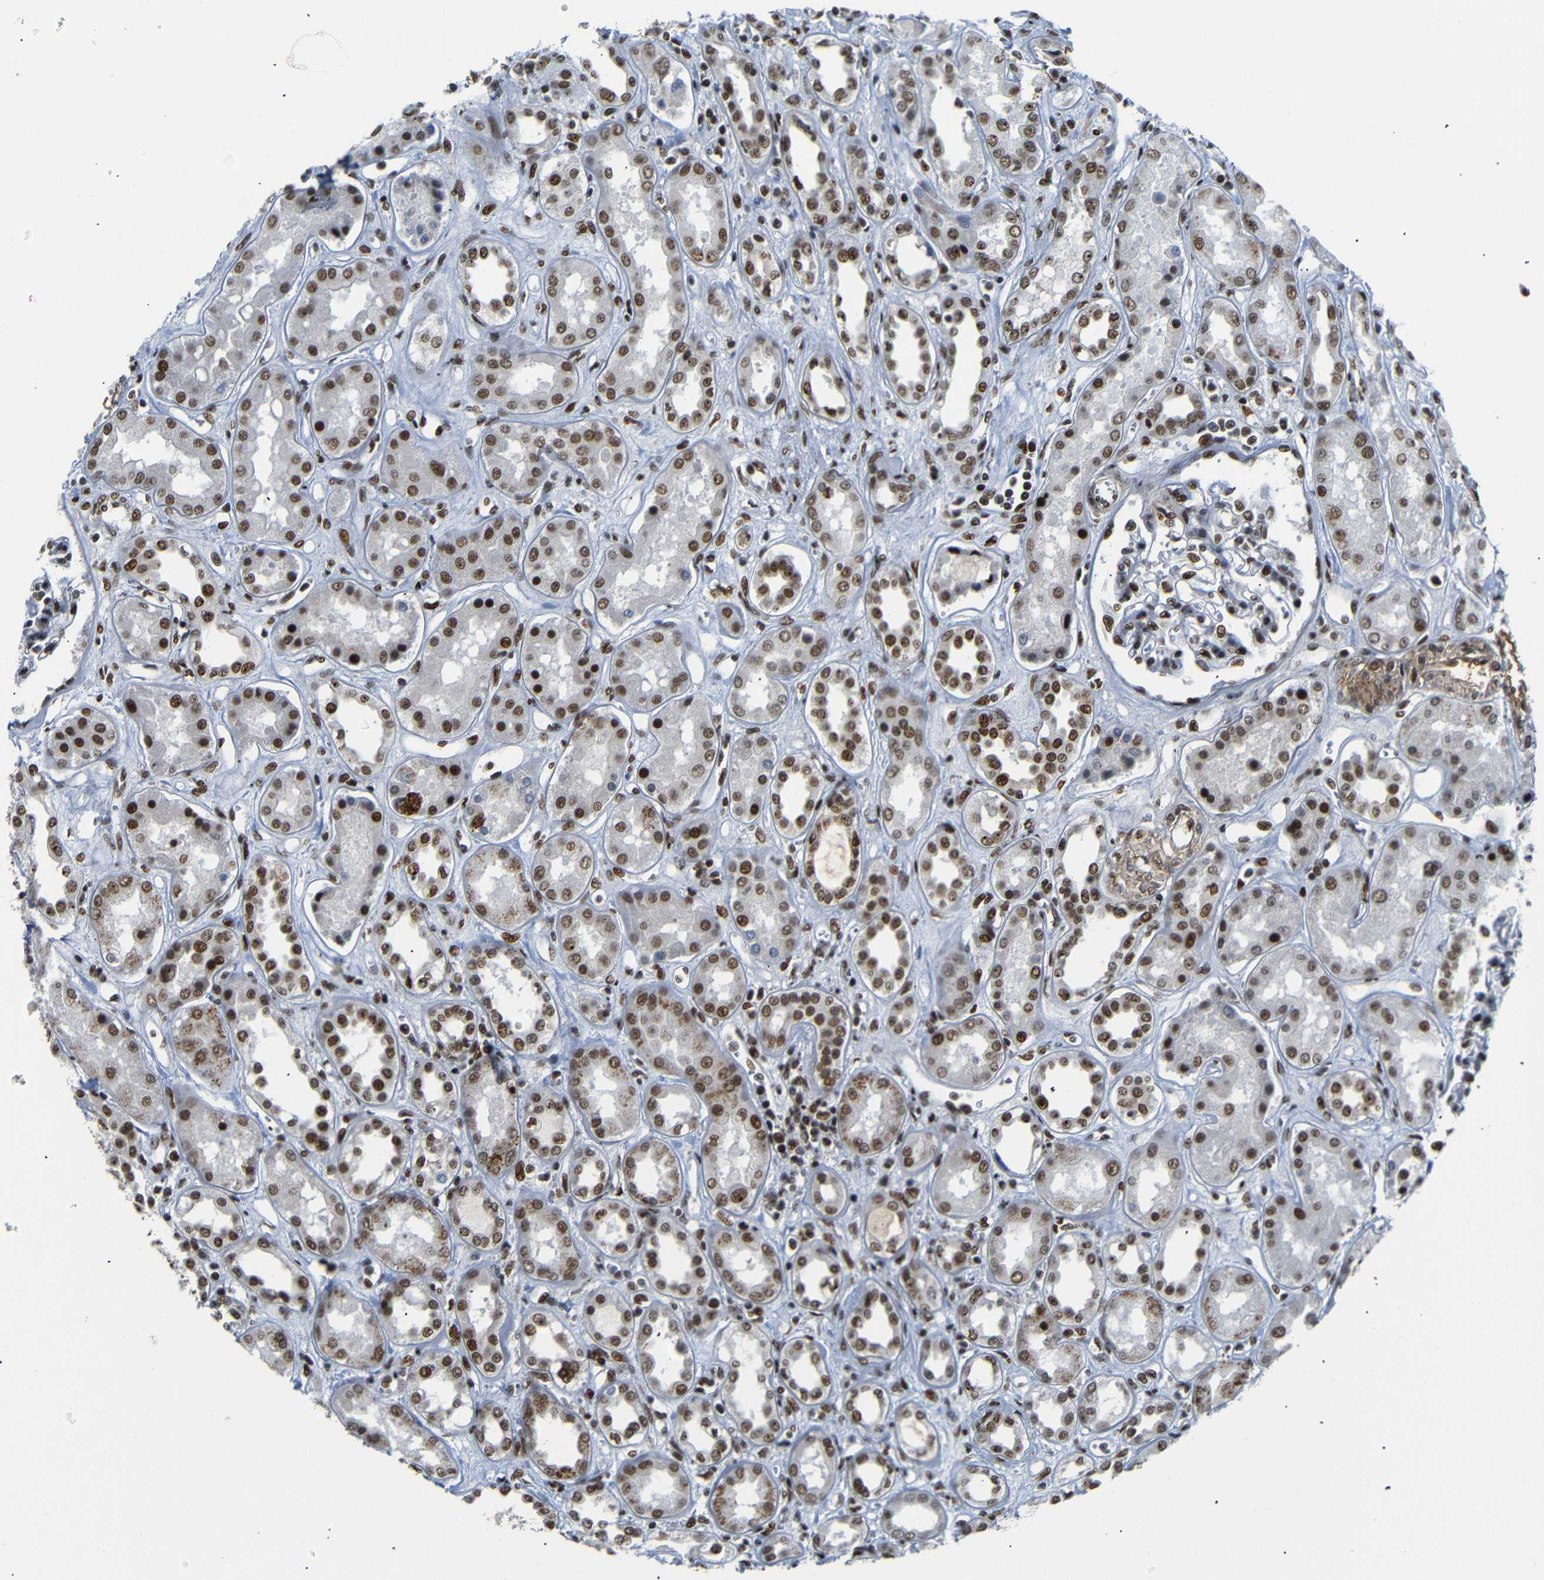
{"staining": {"intensity": "strong", "quantity": ">75%", "location": "nuclear"}, "tissue": "kidney", "cell_type": "Cells in glomeruli", "image_type": "normal", "snomed": [{"axis": "morphology", "description": "Normal tissue, NOS"}, {"axis": "topography", "description": "Kidney"}], "caption": "Immunohistochemical staining of unremarkable kidney displays >75% levels of strong nuclear protein staining in about >75% of cells in glomeruli. (DAB (3,3'-diaminobenzidine) = brown stain, brightfield microscopy at high magnification).", "gene": "SETDB2", "patient": {"sex": "male", "age": 59}}